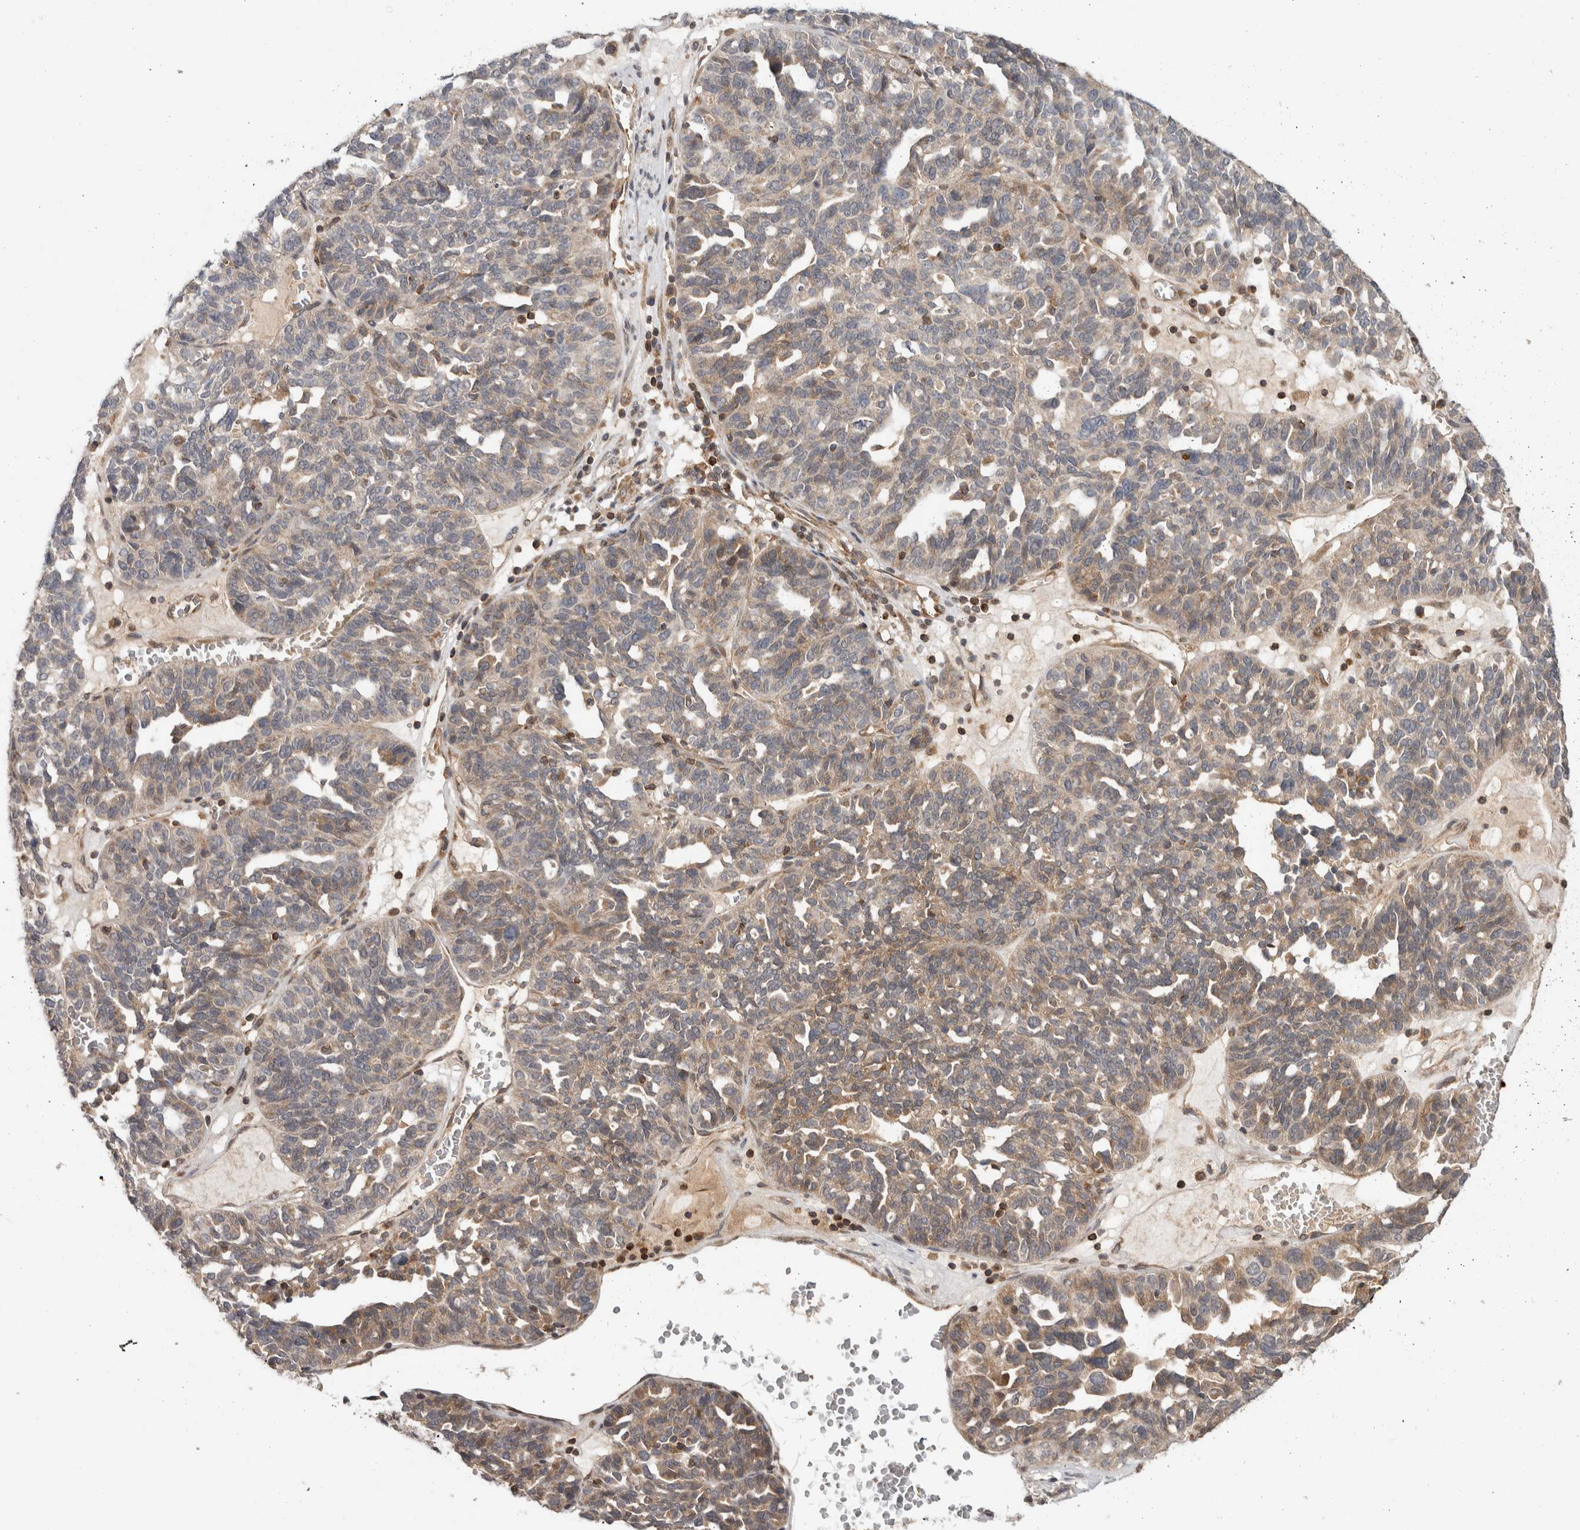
{"staining": {"intensity": "weak", "quantity": "25%-75%", "location": "cytoplasmic/membranous"}, "tissue": "ovarian cancer", "cell_type": "Tumor cells", "image_type": "cancer", "snomed": [{"axis": "morphology", "description": "Cystadenocarcinoma, serous, NOS"}, {"axis": "topography", "description": "Ovary"}], "caption": "Approximately 25%-75% of tumor cells in ovarian serous cystadenocarcinoma display weak cytoplasmic/membranous protein staining as visualized by brown immunohistochemical staining.", "gene": "HMOX2", "patient": {"sex": "female", "age": 59}}